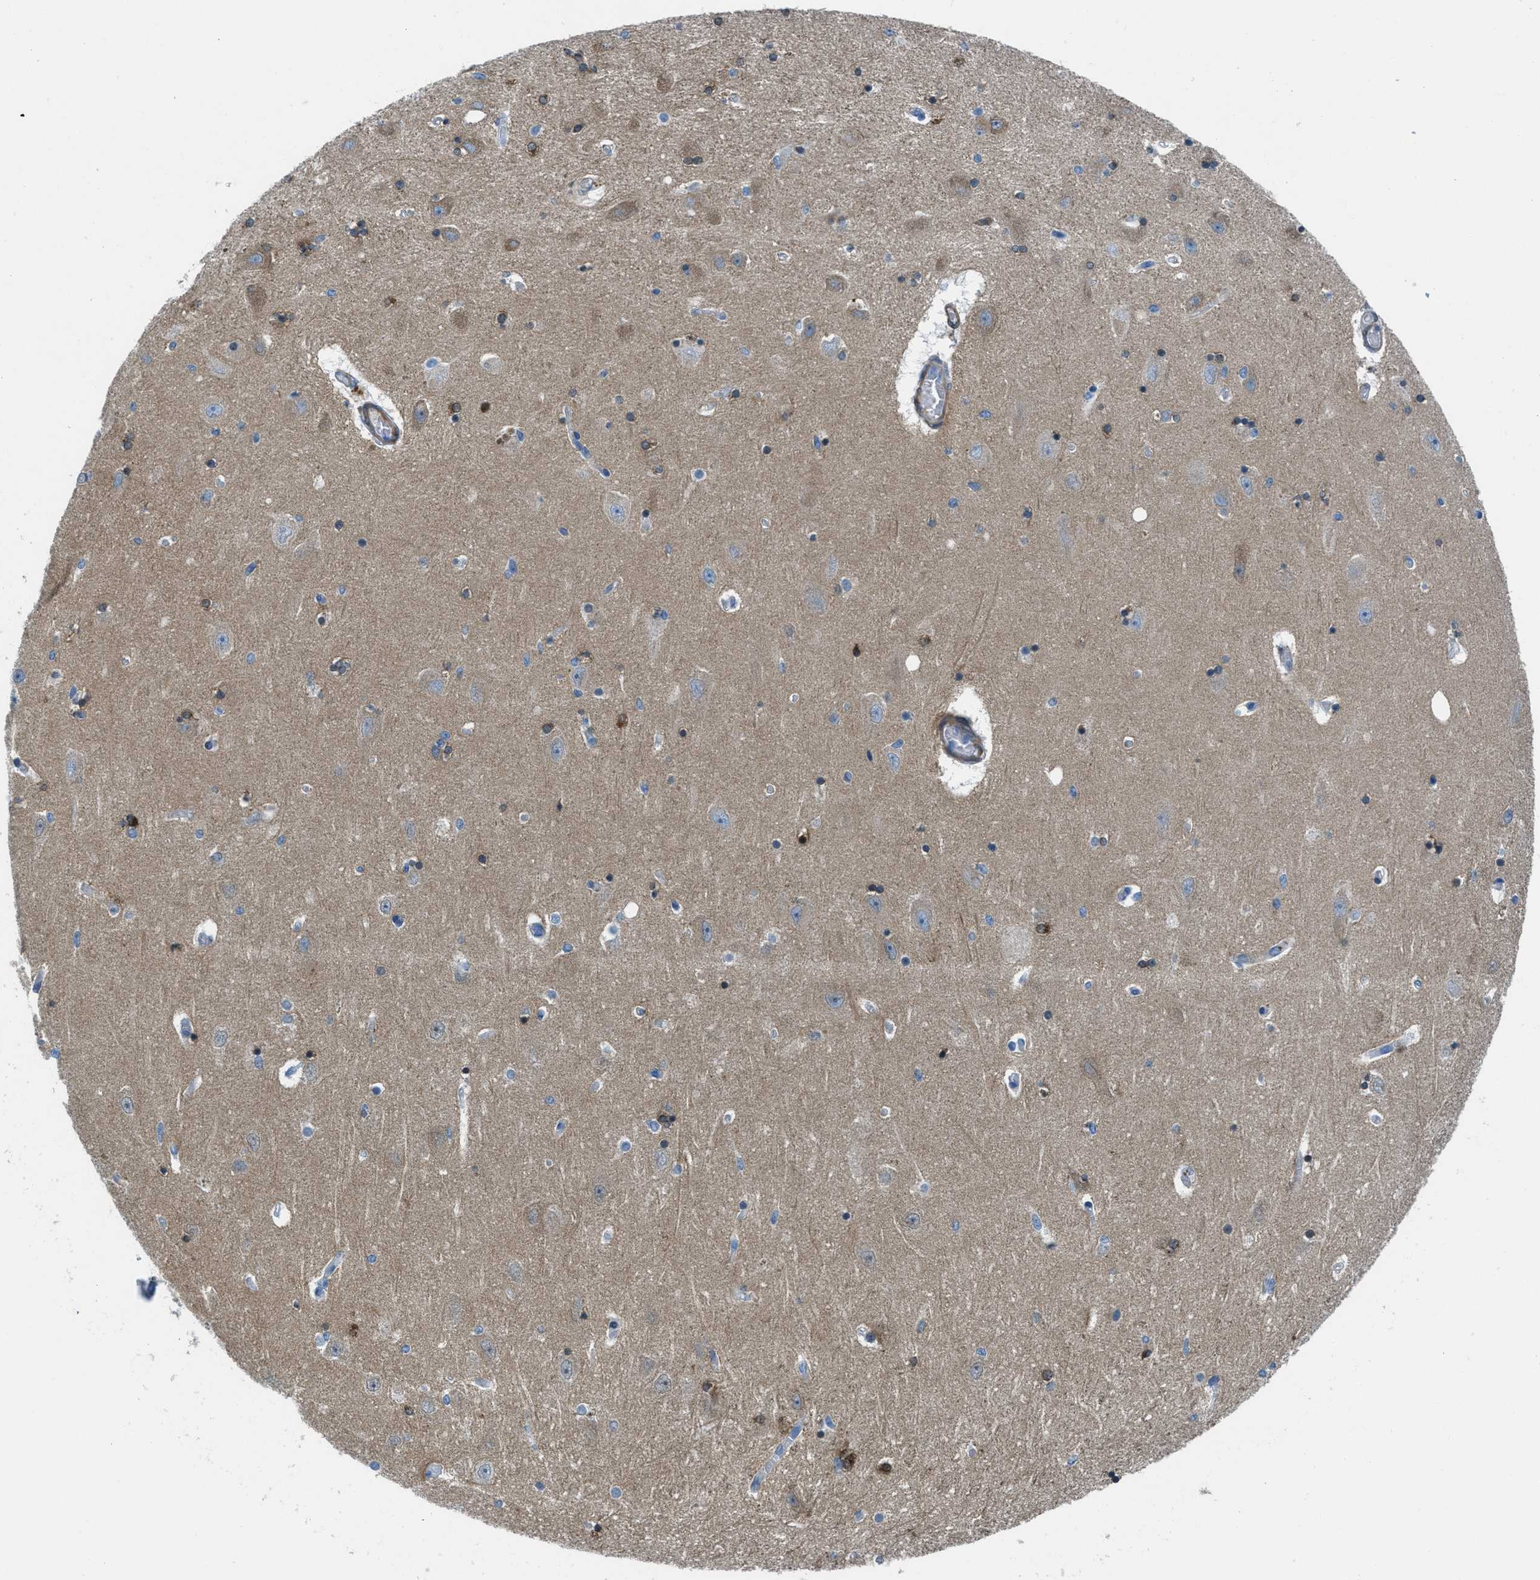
{"staining": {"intensity": "strong", "quantity": "<25%", "location": "cytoplasmic/membranous"}, "tissue": "hippocampus", "cell_type": "Glial cells", "image_type": "normal", "snomed": [{"axis": "morphology", "description": "Normal tissue, NOS"}, {"axis": "topography", "description": "Hippocampus"}], "caption": "High-power microscopy captured an IHC photomicrograph of unremarkable hippocampus, revealing strong cytoplasmic/membranous positivity in approximately <25% of glial cells.", "gene": "MAPRE2", "patient": {"sex": "female", "age": 54}}